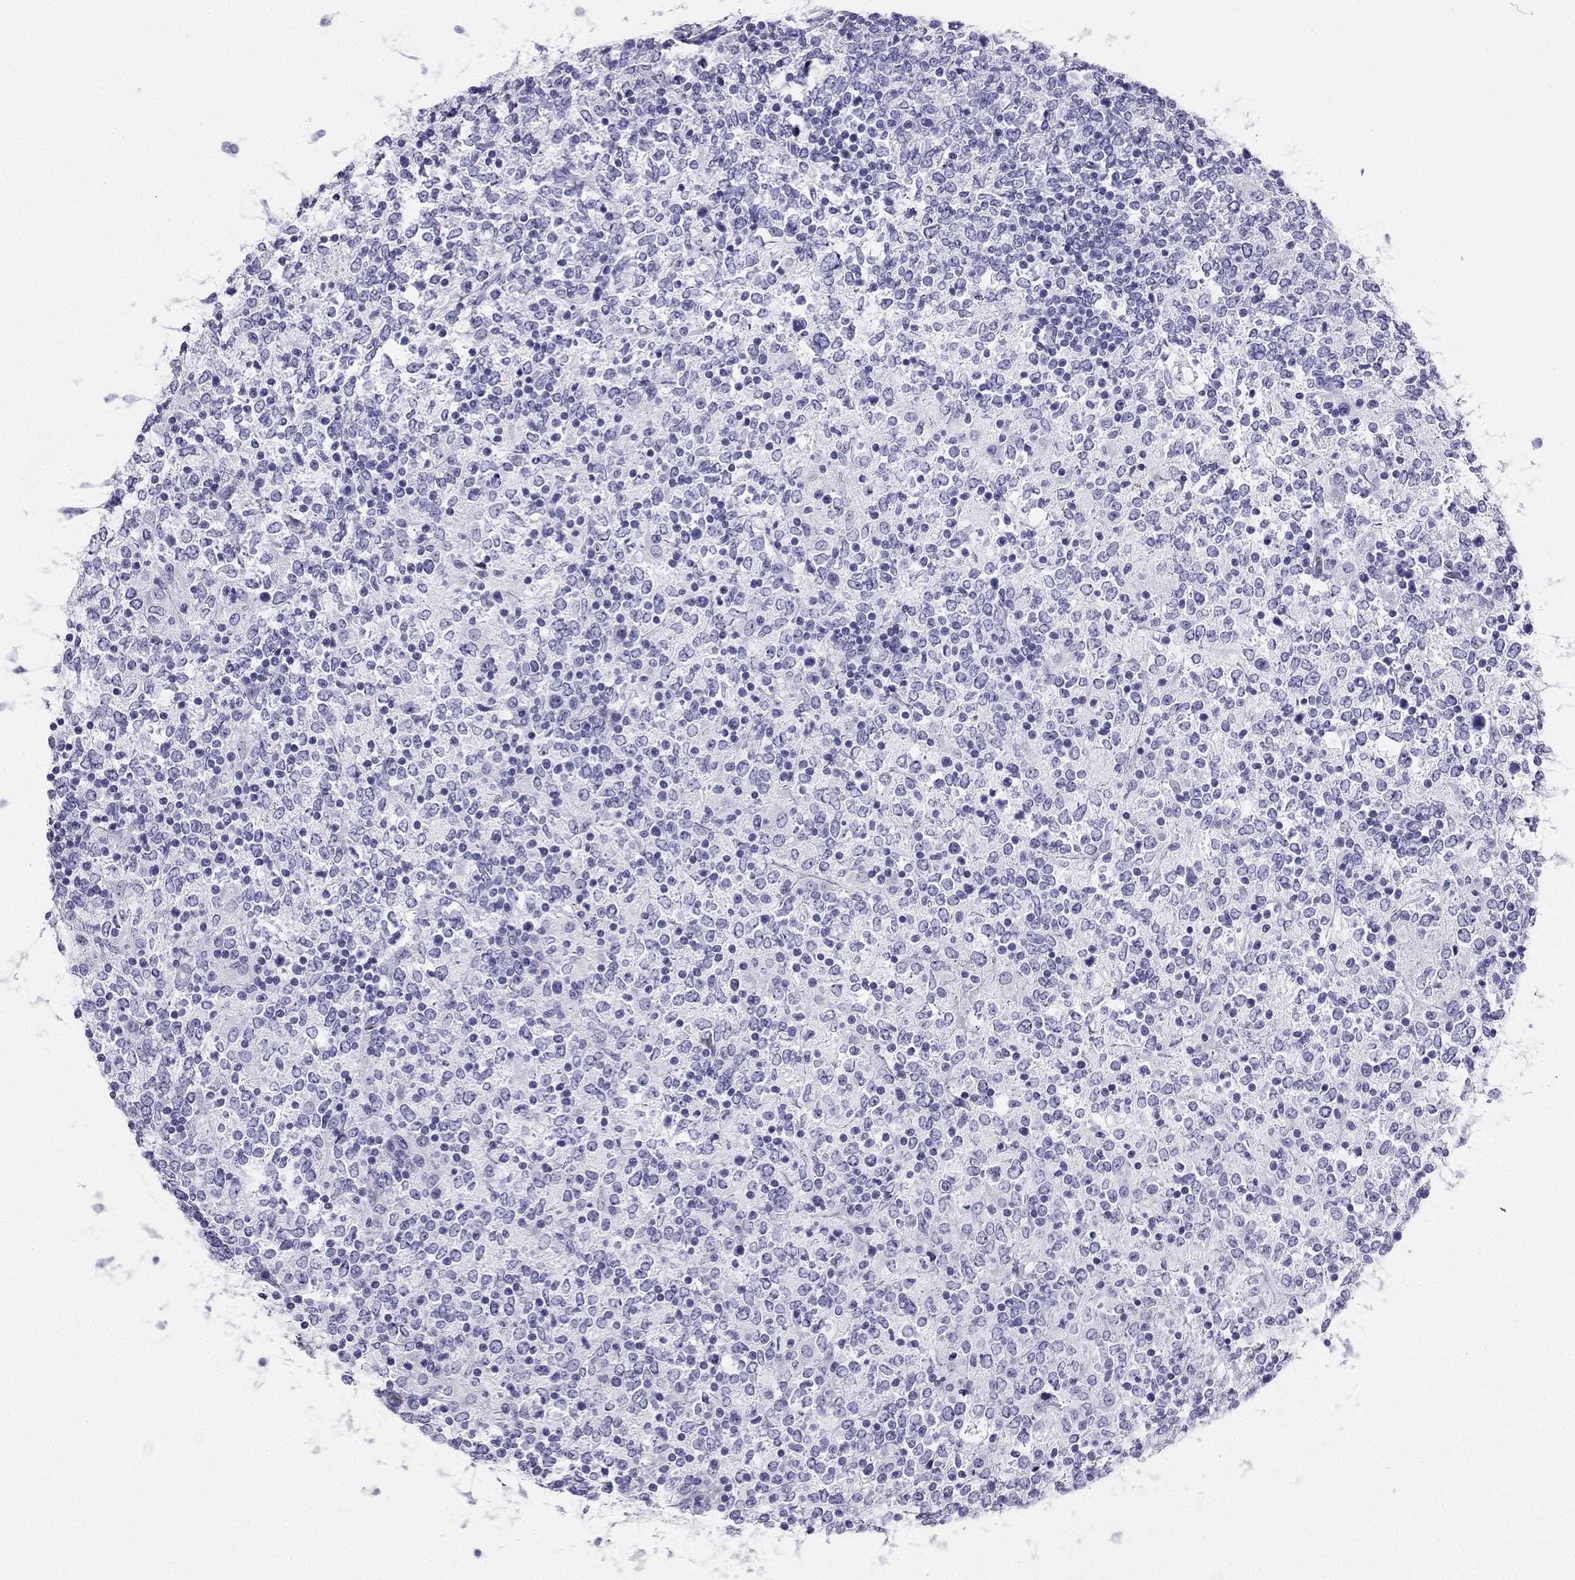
{"staining": {"intensity": "negative", "quantity": "none", "location": "none"}, "tissue": "lymphoma", "cell_type": "Tumor cells", "image_type": "cancer", "snomed": [{"axis": "morphology", "description": "Malignant lymphoma, non-Hodgkin's type, High grade"}, {"axis": "topography", "description": "Lymph node"}], "caption": "The immunohistochemistry histopathology image has no significant expression in tumor cells of high-grade malignant lymphoma, non-Hodgkin's type tissue.", "gene": "TFF3", "patient": {"sex": "female", "age": 84}}